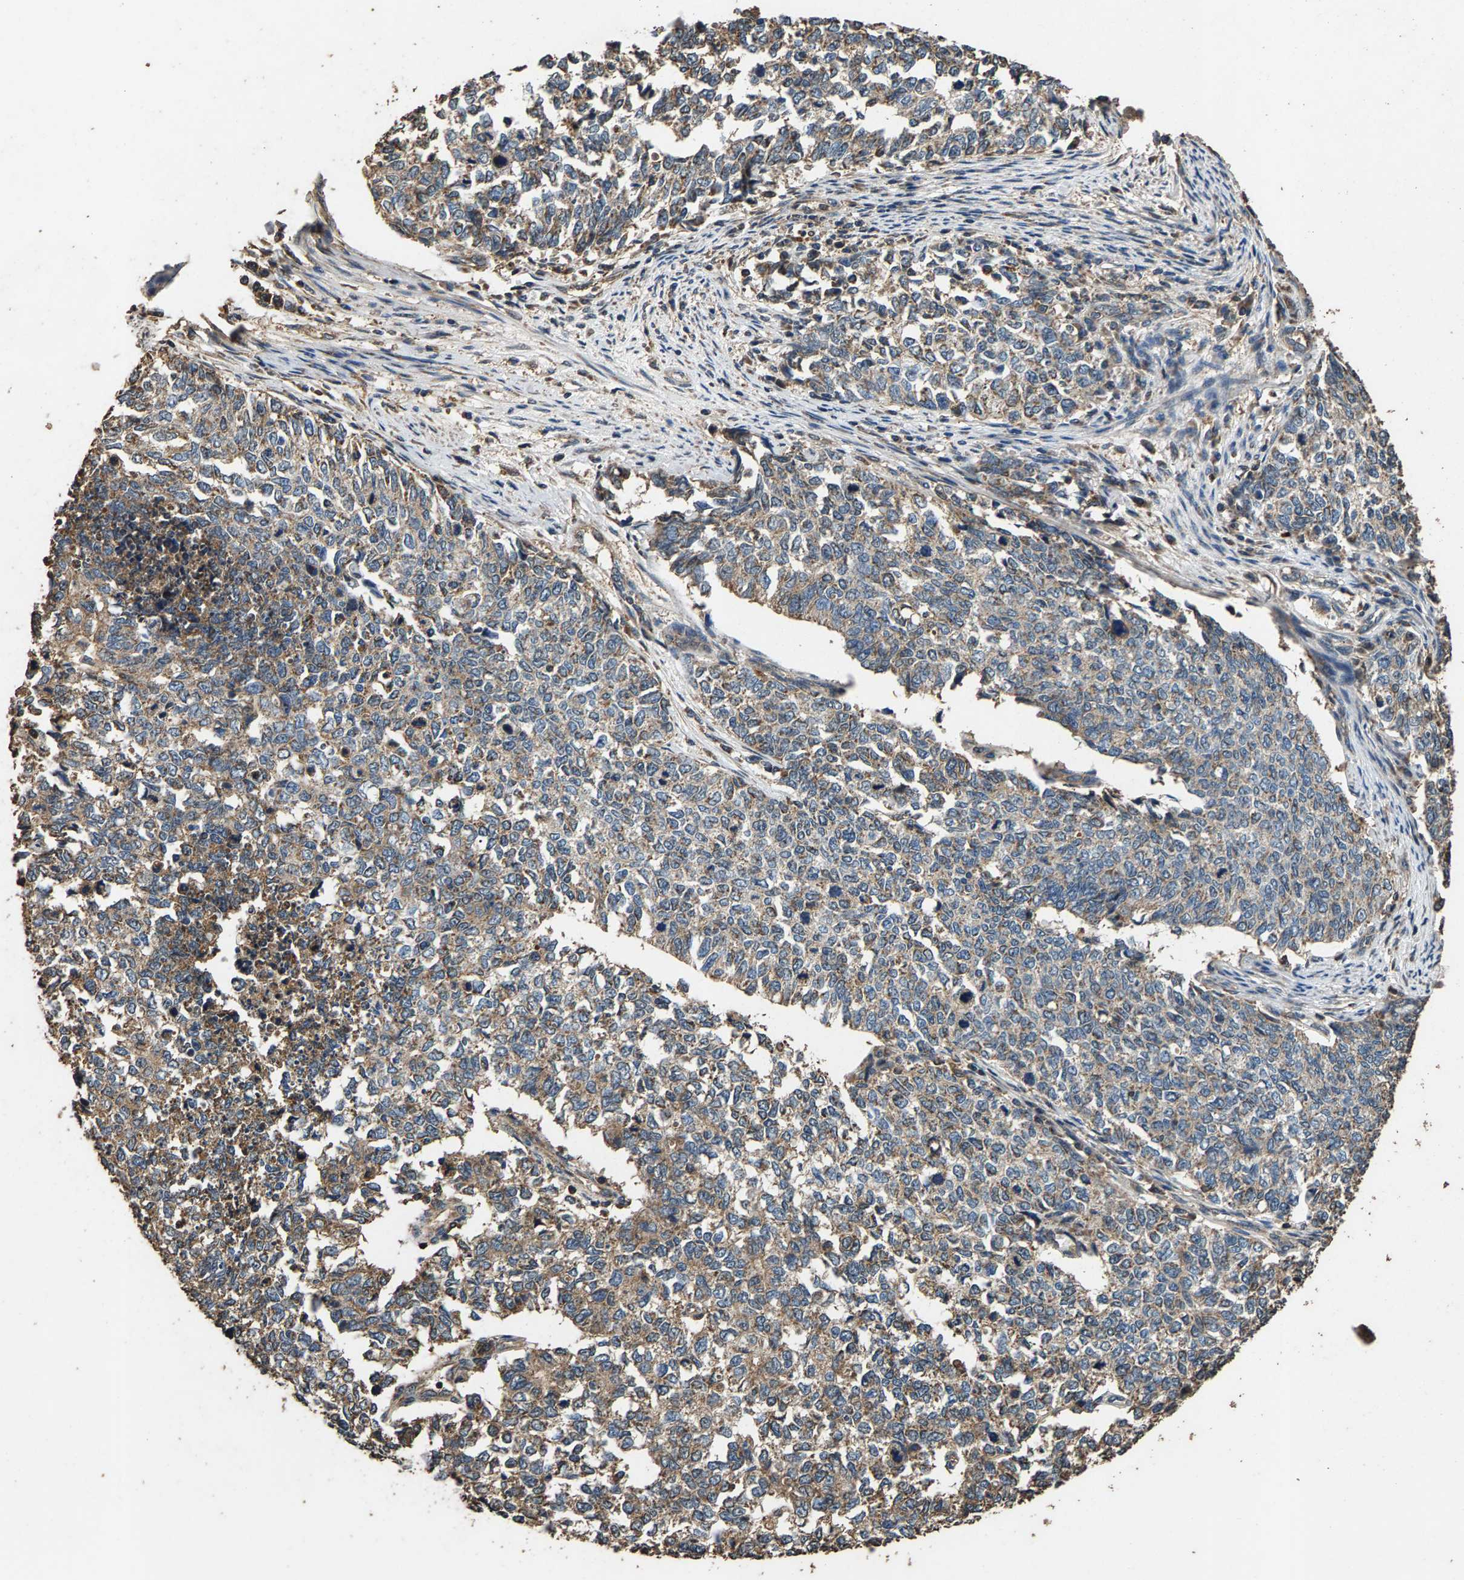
{"staining": {"intensity": "weak", "quantity": "25%-75%", "location": "cytoplasmic/membranous"}, "tissue": "cervical cancer", "cell_type": "Tumor cells", "image_type": "cancer", "snomed": [{"axis": "morphology", "description": "Squamous cell carcinoma, NOS"}, {"axis": "topography", "description": "Cervix"}], "caption": "IHC staining of cervical squamous cell carcinoma, which shows low levels of weak cytoplasmic/membranous expression in about 25%-75% of tumor cells indicating weak cytoplasmic/membranous protein staining. The staining was performed using DAB (3,3'-diaminobenzidine) (brown) for protein detection and nuclei were counterstained in hematoxylin (blue).", "gene": "MRPL27", "patient": {"sex": "female", "age": 63}}